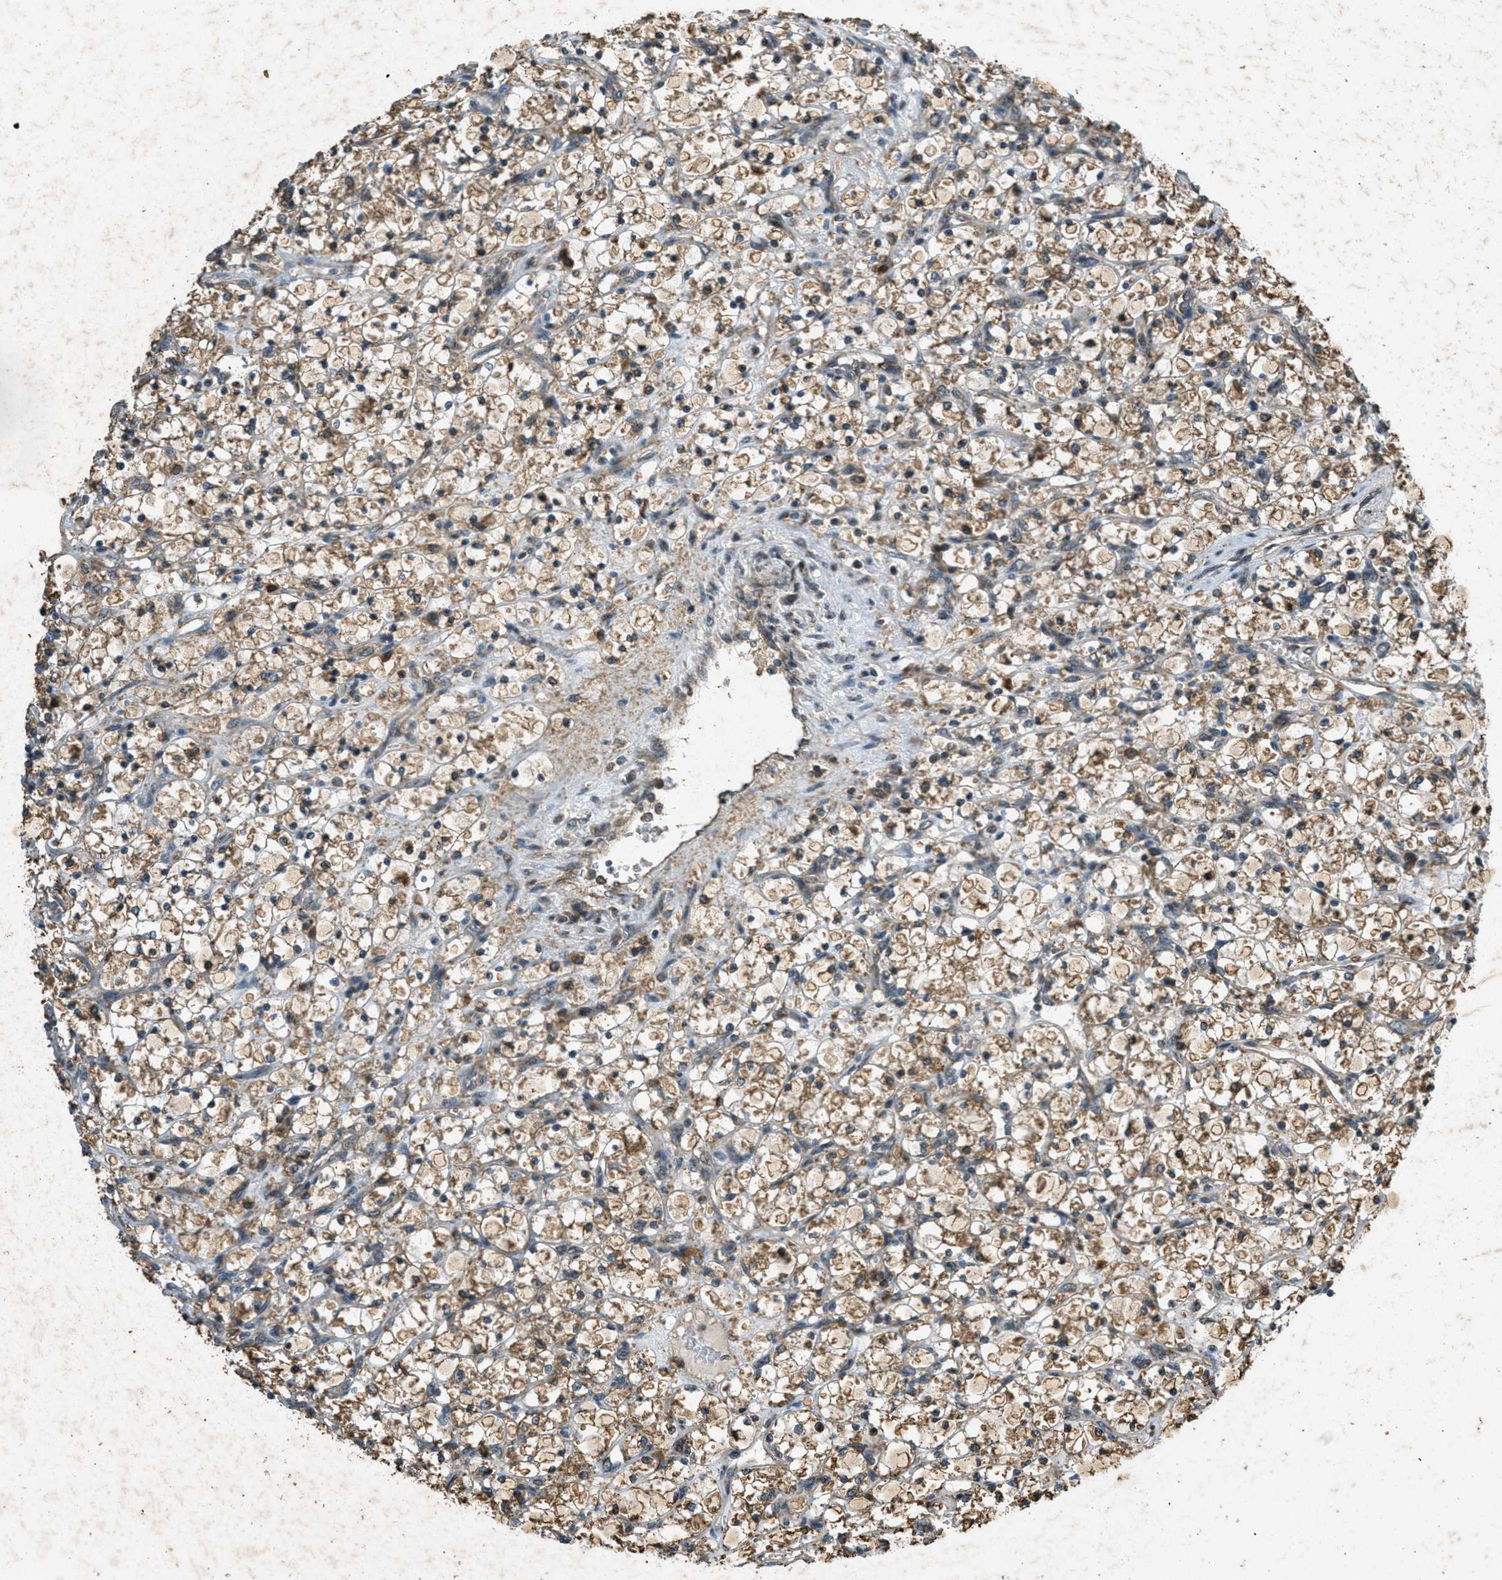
{"staining": {"intensity": "moderate", "quantity": ">75%", "location": "cytoplasmic/membranous"}, "tissue": "renal cancer", "cell_type": "Tumor cells", "image_type": "cancer", "snomed": [{"axis": "morphology", "description": "Adenocarcinoma, NOS"}, {"axis": "topography", "description": "Kidney"}], "caption": "Immunohistochemistry (IHC) of human renal adenocarcinoma displays medium levels of moderate cytoplasmic/membranous positivity in approximately >75% of tumor cells.", "gene": "PPP1R15A", "patient": {"sex": "female", "age": 69}}